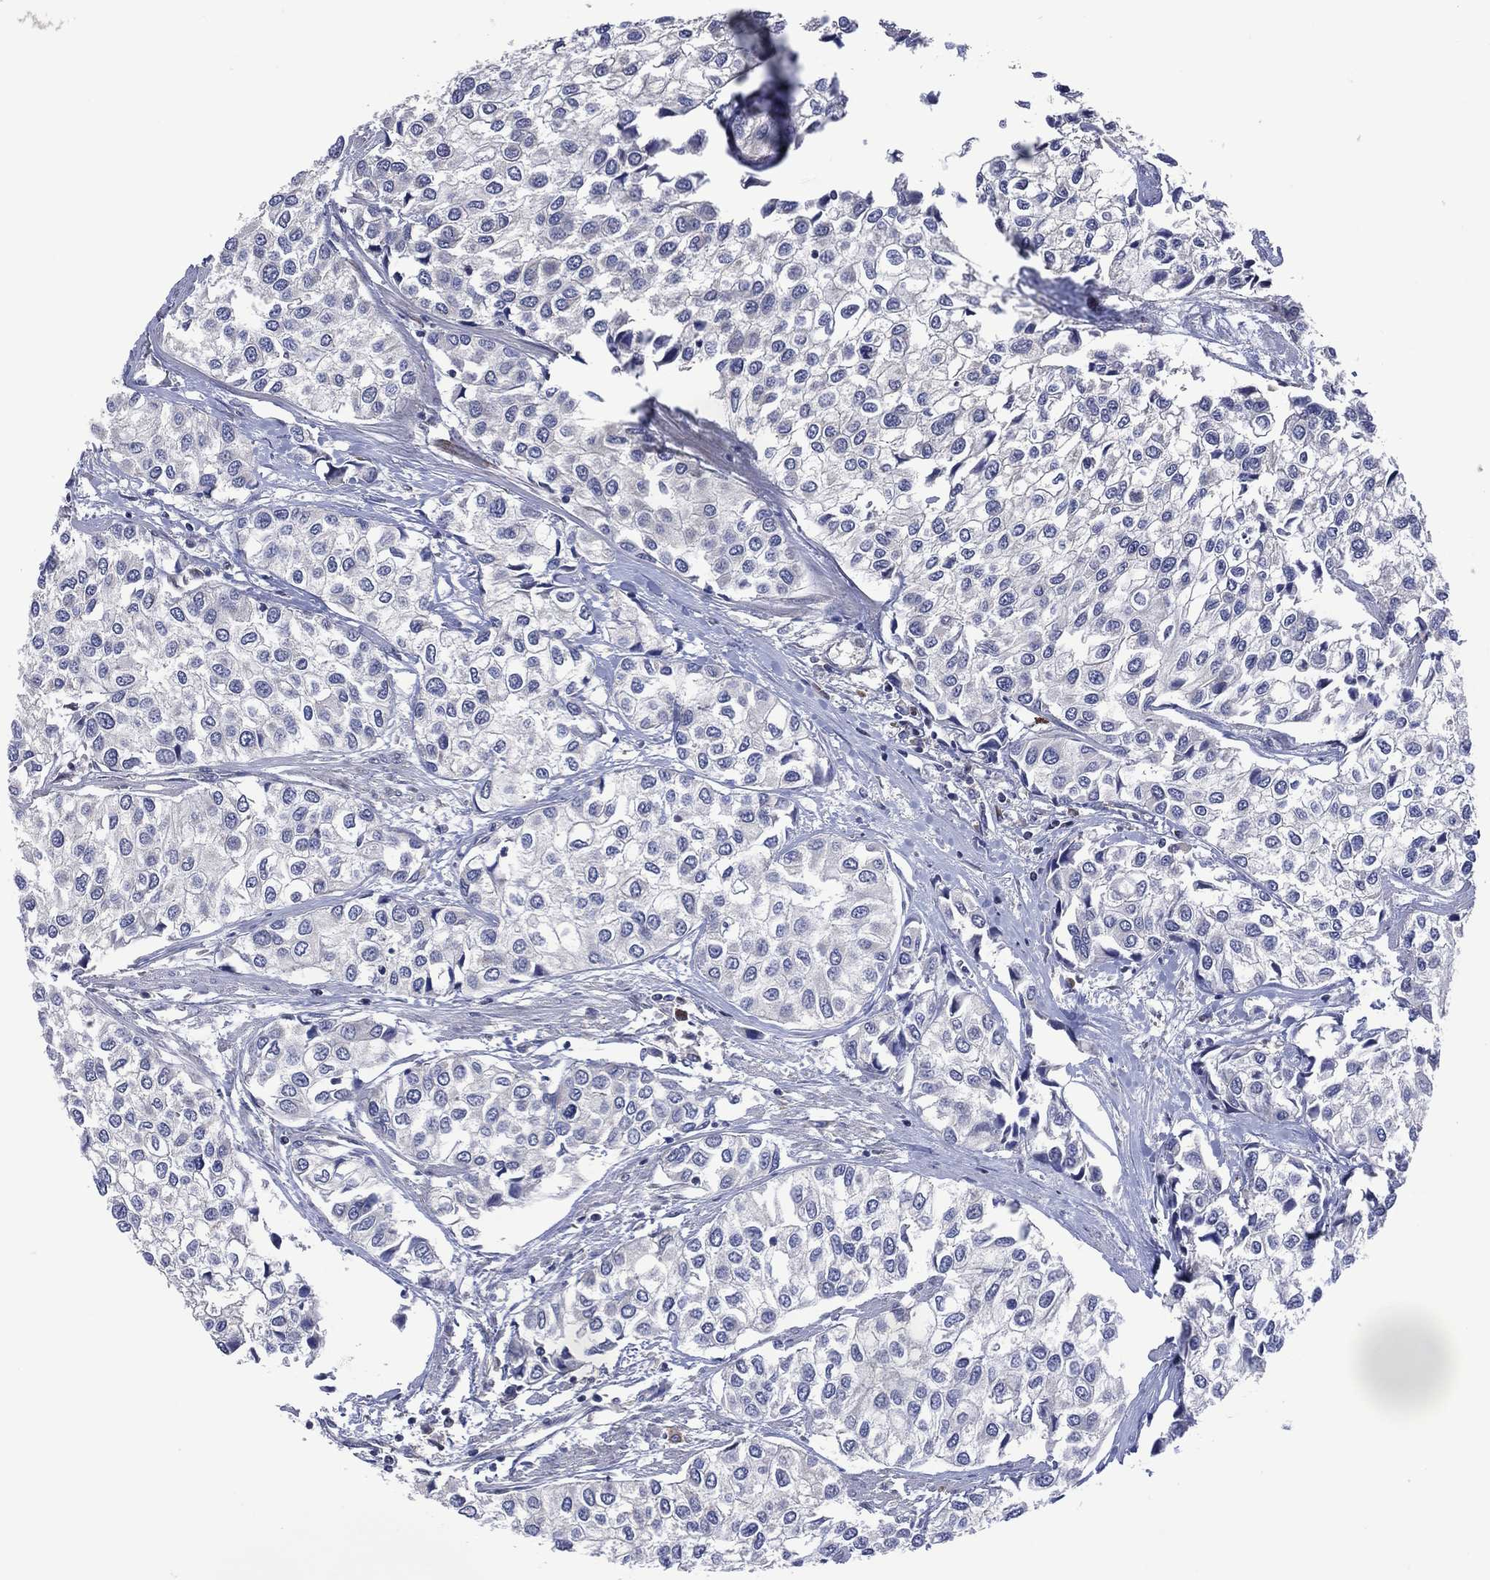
{"staining": {"intensity": "negative", "quantity": "none", "location": "none"}, "tissue": "urothelial cancer", "cell_type": "Tumor cells", "image_type": "cancer", "snomed": [{"axis": "morphology", "description": "Urothelial carcinoma, High grade"}, {"axis": "topography", "description": "Urinary bladder"}], "caption": "A high-resolution micrograph shows IHC staining of urothelial cancer, which reveals no significant positivity in tumor cells.", "gene": "HTD2", "patient": {"sex": "male", "age": 73}}